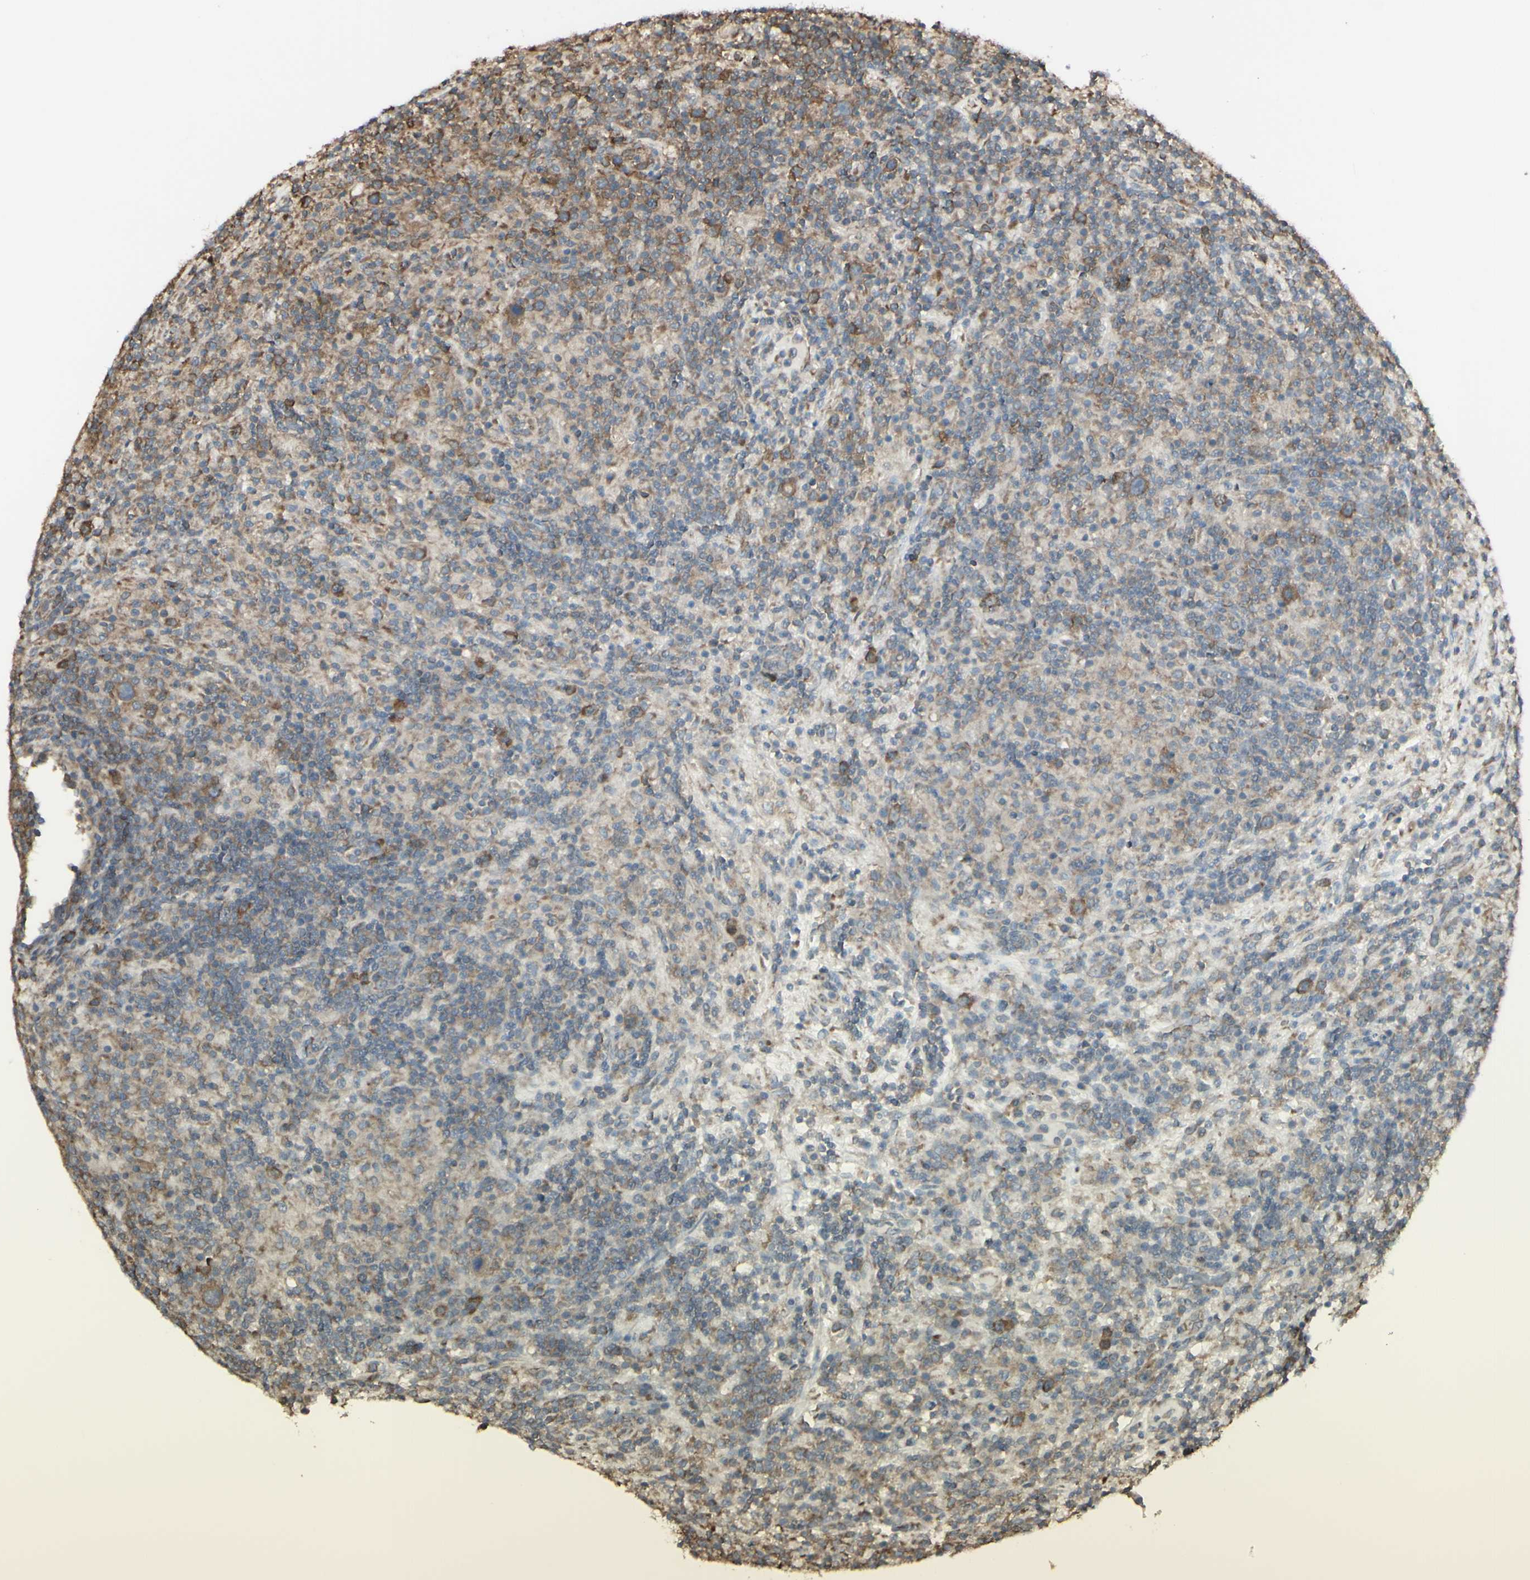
{"staining": {"intensity": "moderate", "quantity": ">75%", "location": "cytoplasmic/membranous"}, "tissue": "lymphoma", "cell_type": "Tumor cells", "image_type": "cancer", "snomed": [{"axis": "morphology", "description": "Hodgkin's disease, NOS"}, {"axis": "topography", "description": "Lymph node"}], "caption": "This histopathology image demonstrates immunohistochemistry staining of human Hodgkin's disease, with medium moderate cytoplasmic/membranous positivity in approximately >75% of tumor cells.", "gene": "EEF1B2", "patient": {"sex": "male", "age": 70}}